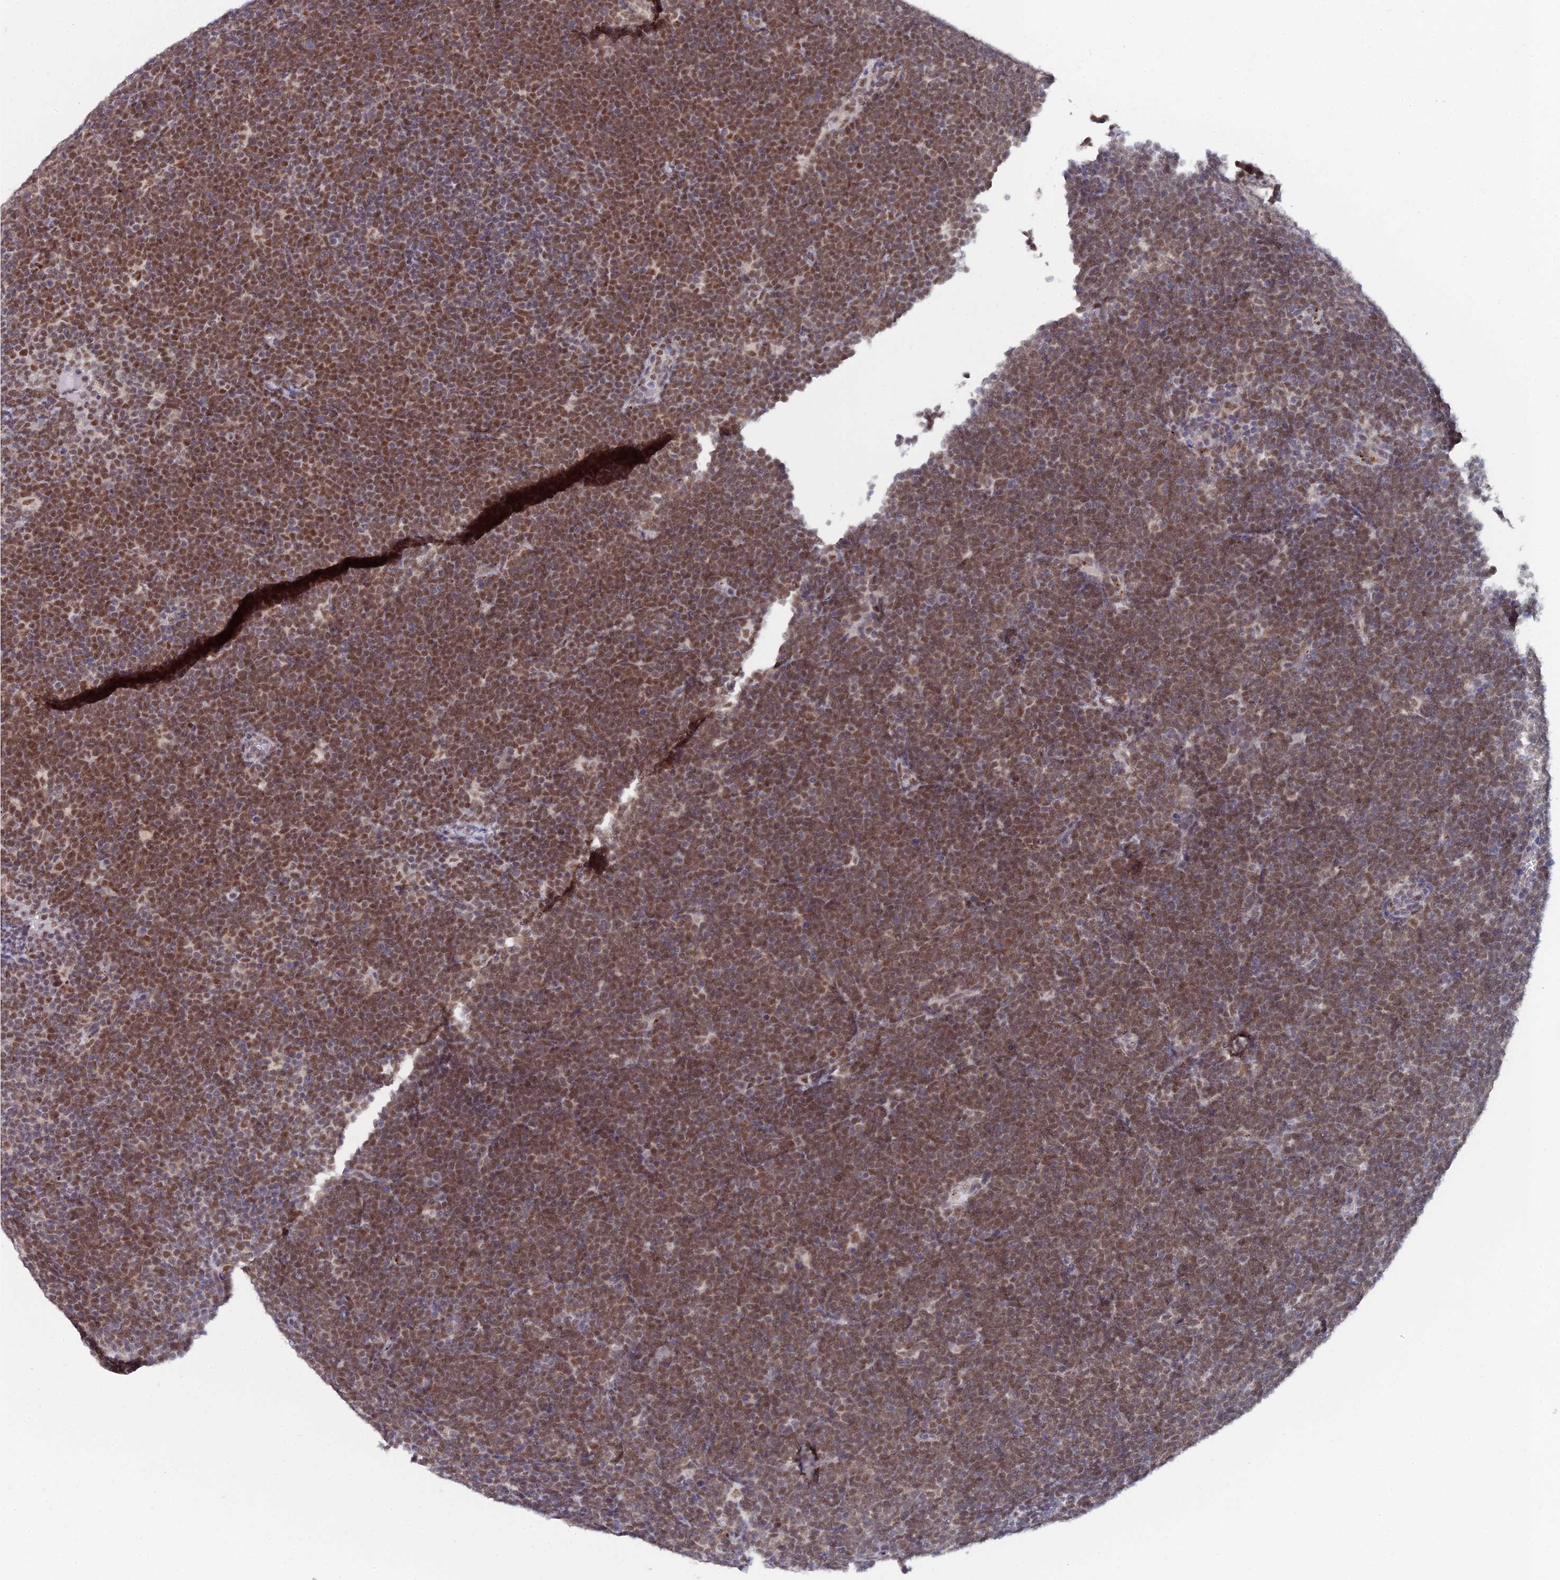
{"staining": {"intensity": "moderate", "quantity": ">75%", "location": "cytoplasmic/membranous,nuclear"}, "tissue": "lymphoma", "cell_type": "Tumor cells", "image_type": "cancer", "snomed": [{"axis": "morphology", "description": "Malignant lymphoma, non-Hodgkin's type, High grade"}, {"axis": "topography", "description": "Lymph node"}], "caption": "Malignant lymphoma, non-Hodgkin's type (high-grade) stained for a protein (brown) exhibits moderate cytoplasmic/membranous and nuclear positive staining in approximately >75% of tumor cells.", "gene": "THOC3", "patient": {"sex": "male", "age": 13}}